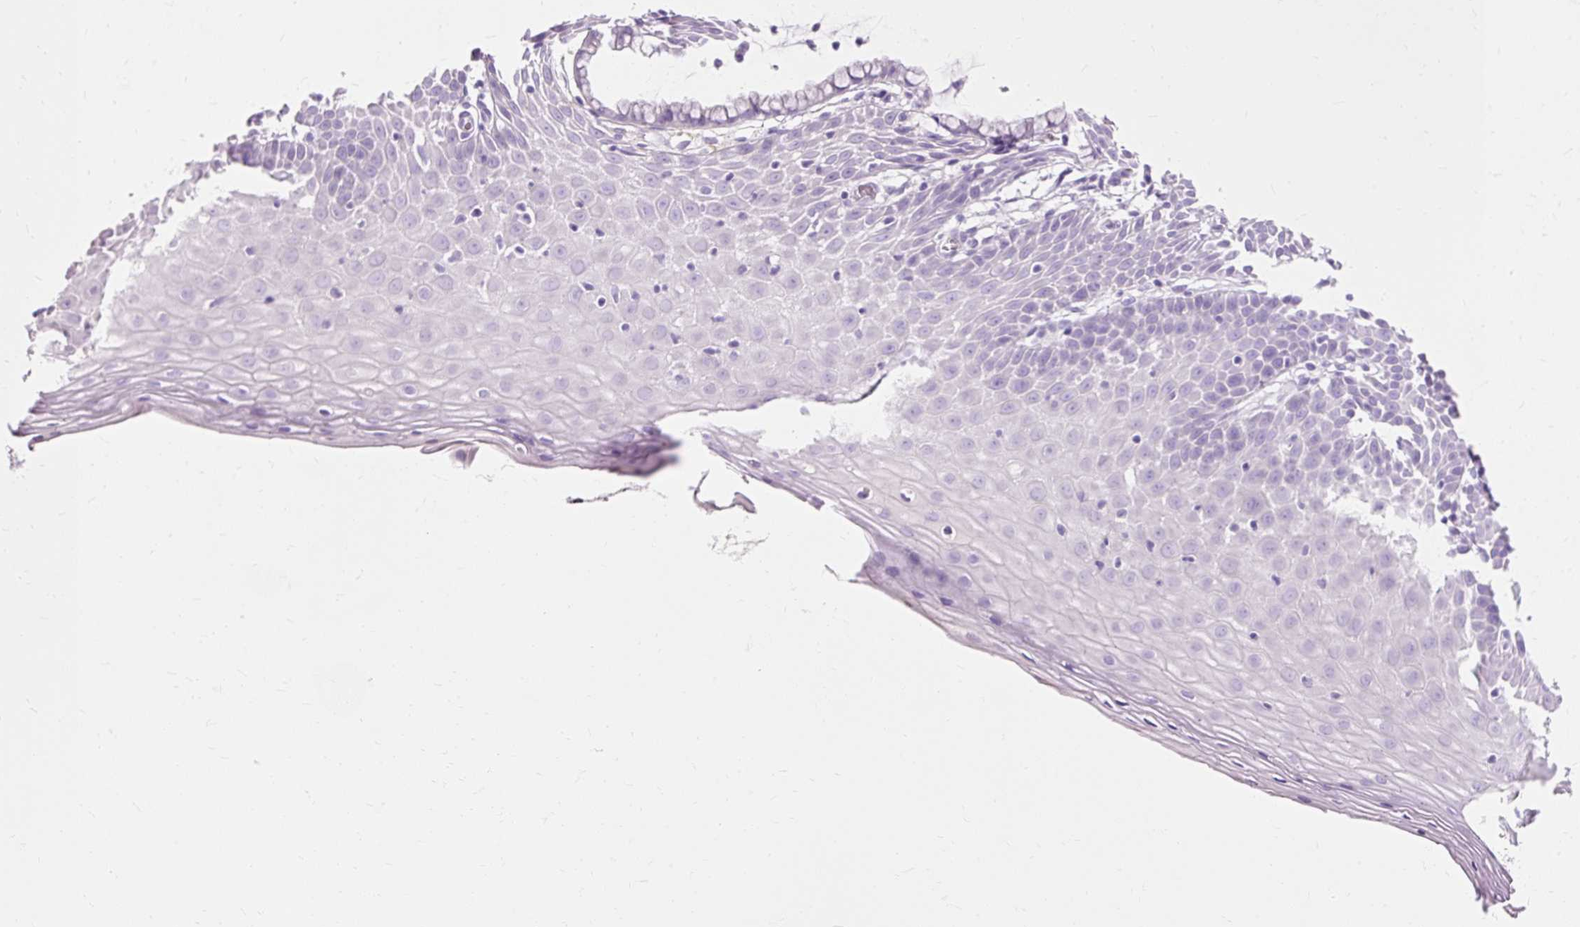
{"staining": {"intensity": "negative", "quantity": "none", "location": "none"}, "tissue": "cervix", "cell_type": "Glandular cells", "image_type": "normal", "snomed": [{"axis": "morphology", "description": "Normal tissue, NOS"}, {"axis": "topography", "description": "Cervix"}], "caption": "Glandular cells show no significant protein expression in benign cervix. (Brightfield microscopy of DAB (3,3'-diaminobenzidine) immunohistochemistry (IHC) at high magnification).", "gene": "CLDN25", "patient": {"sex": "female", "age": 36}}